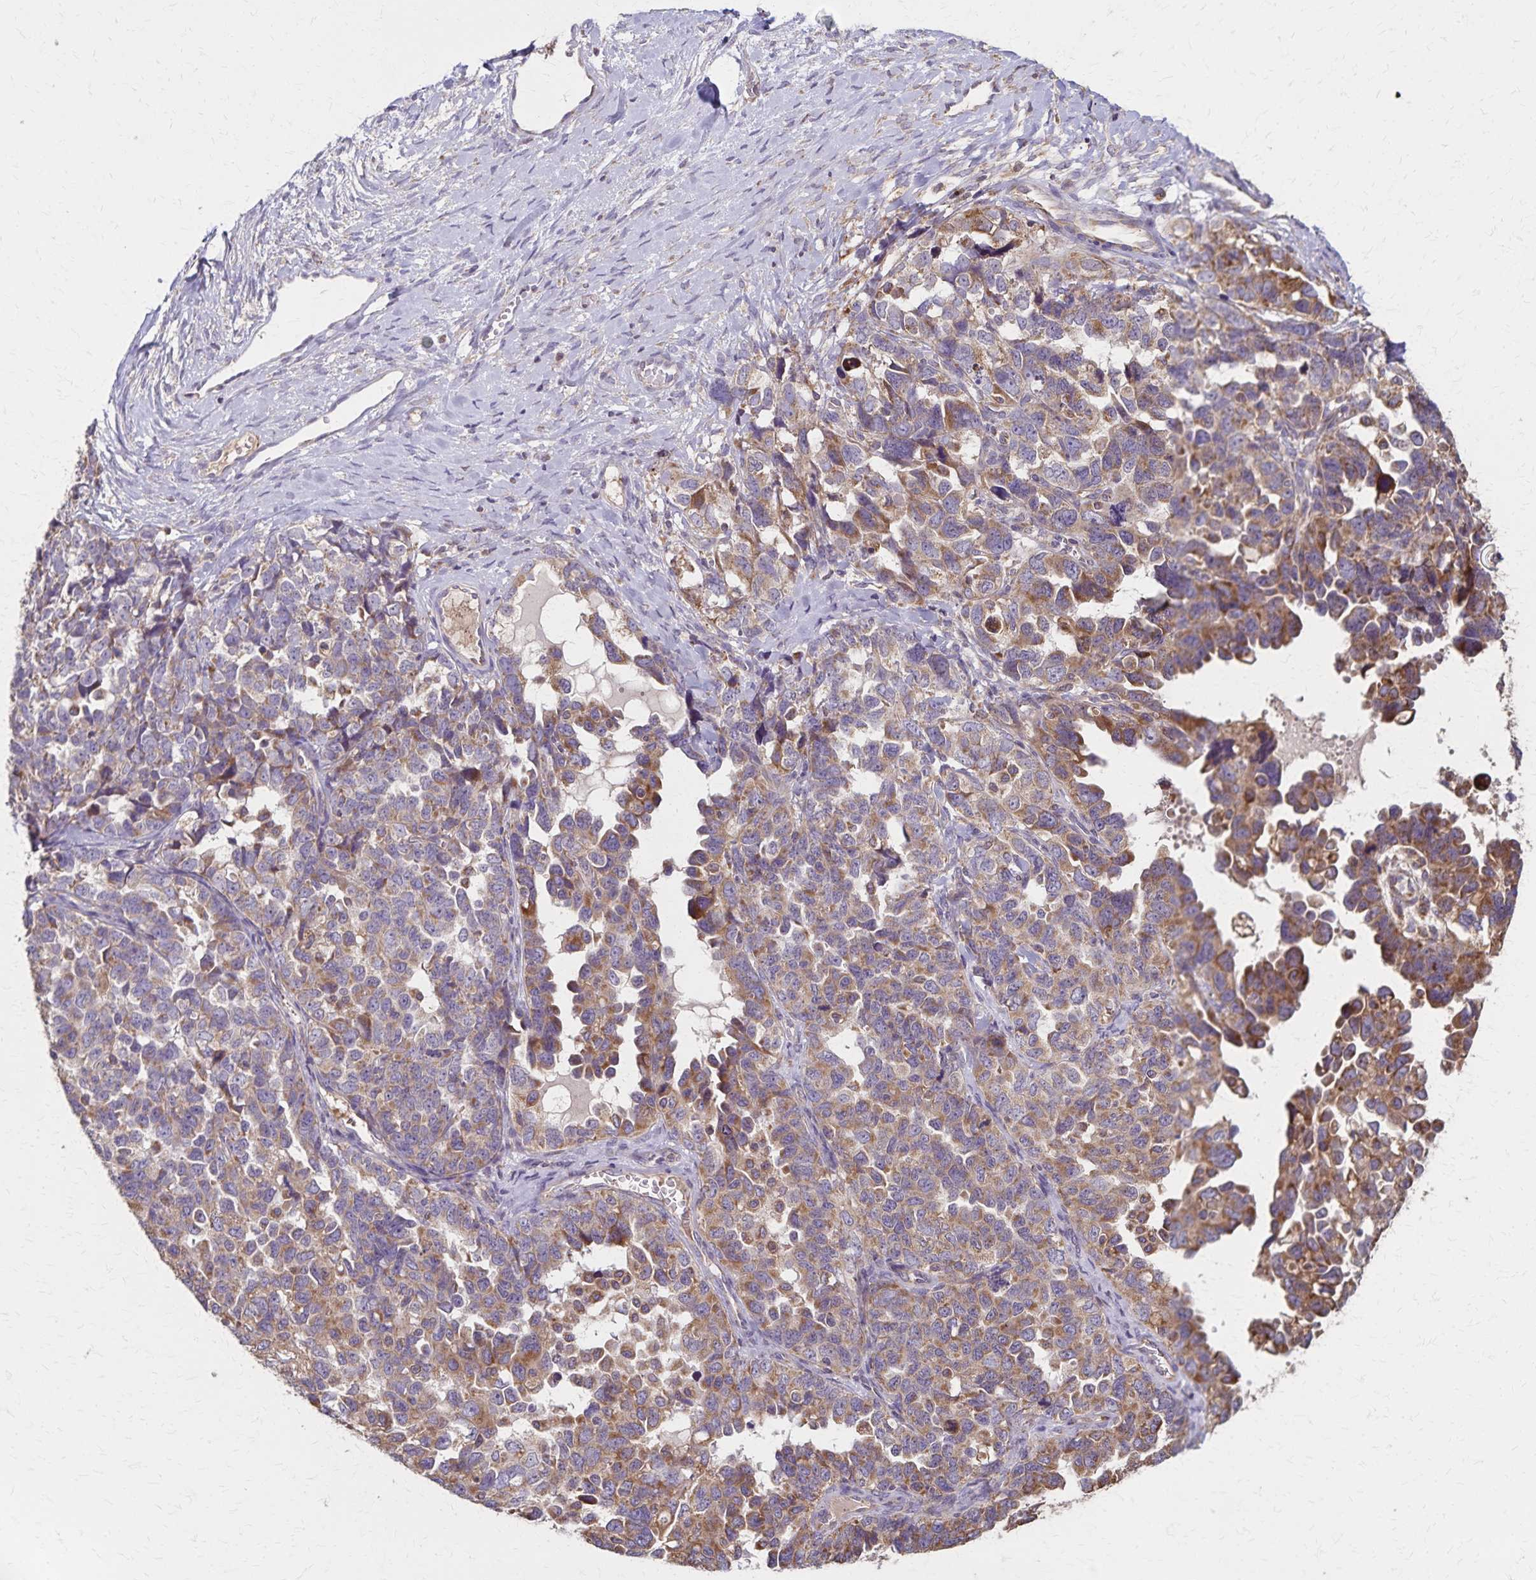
{"staining": {"intensity": "moderate", "quantity": ">75%", "location": "cytoplasmic/membranous"}, "tissue": "ovarian cancer", "cell_type": "Tumor cells", "image_type": "cancer", "snomed": [{"axis": "morphology", "description": "Cystadenocarcinoma, serous, NOS"}, {"axis": "topography", "description": "Ovary"}], "caption": "Immunohistochemistry micrograph of human ovarian cancer stained for a protein (brown), which shows medium levels of moderate cytoplasmic/membranous staining in approximately >75% of tumor cells.", "gene": "RNF10", "patient": {"sex": "female", "age": 69}}